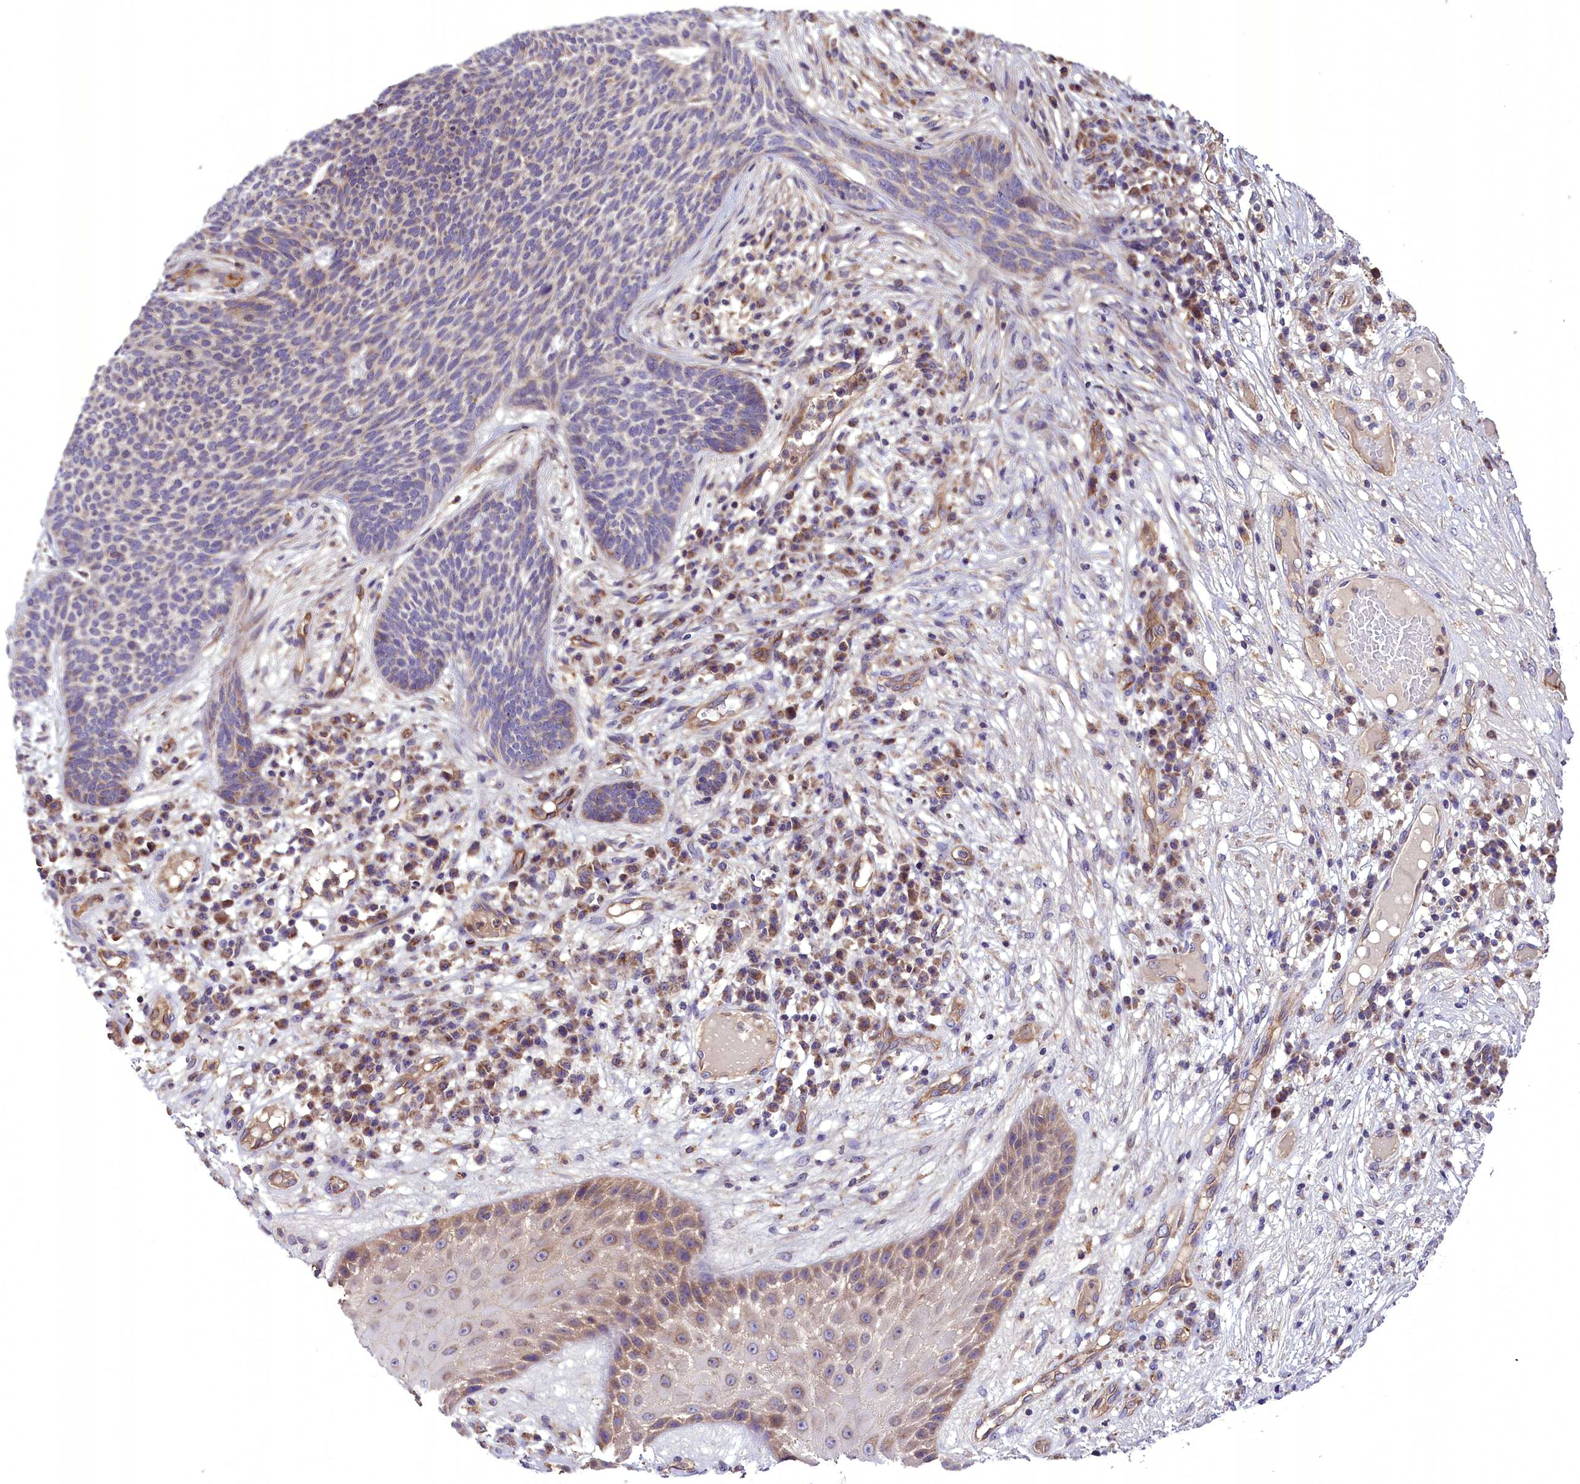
{"staining": {"intensity": "weak", "quantity": "<25%", "location": "cytoplasmic/membranous"}, "tissue": "skin cancer", "cell_type": "Tumor cells", "image_type": "cancer", "snomed": [{"axis": "morphology", "description": "Normal tissue, NOS"}, {"axis": "morphology", "description": "Basal cell carcinoma"}, {"axis": "topography", "description": "Skin"}], "caption": "Immunohistochemical staining of skin basal cell carcinoma exhibits no significant positivity in tumor cells.", "gene": "DNAJB9", "patient": {"sex": "male", "age": 64}}